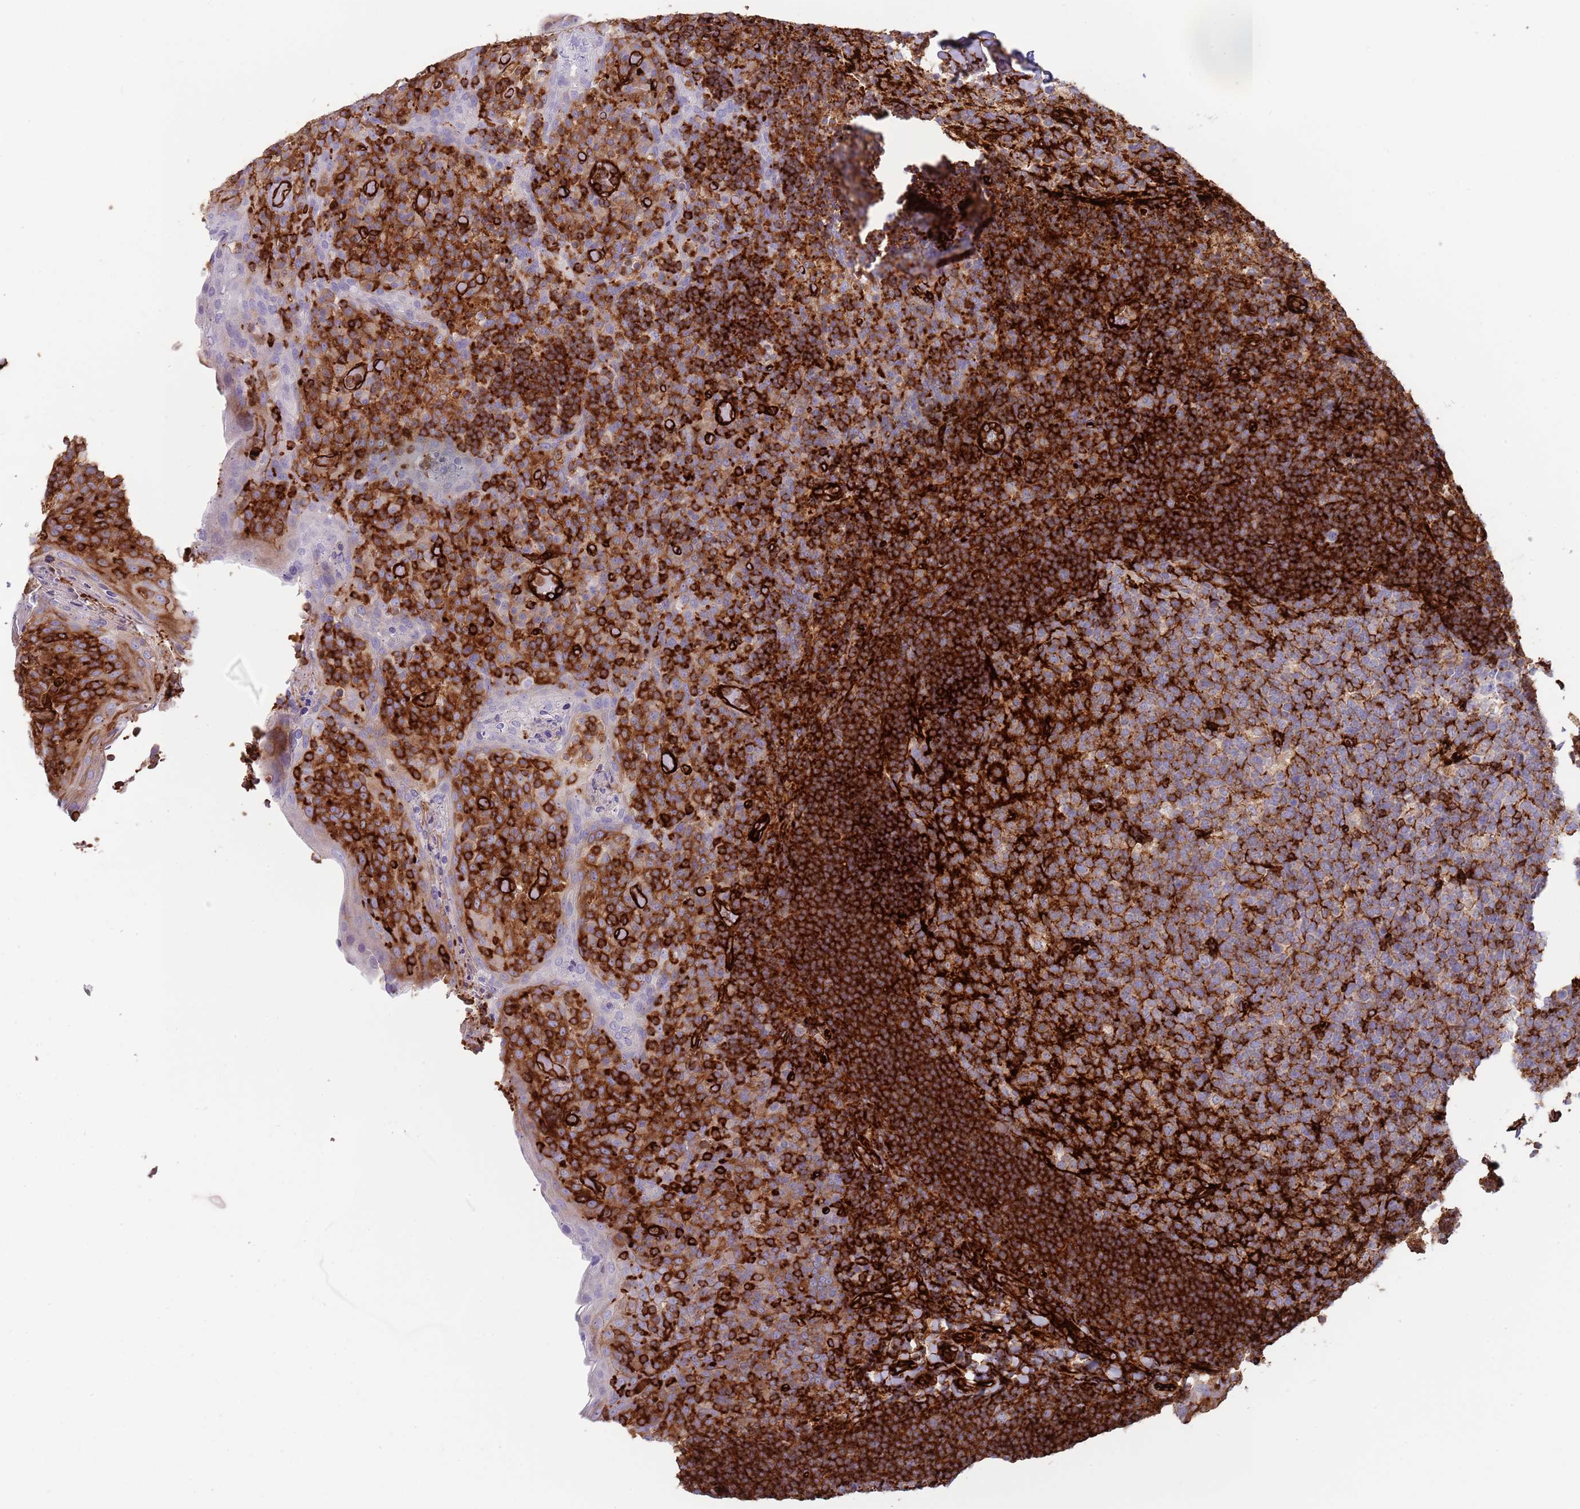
{"staining": {"intensity": "moderate", "quantity": "25%-75%", "location": "cytoplasmic/membranous"}, "tissue": "tonsil", "cell_type": "Germinal center cells", "image_type": "normal", "snomed": [{"axis": "morphology", "description": "Normal tissue, NOS"}, {"axis": "topography", "description": "Tonsil"}], "caption": "Brown immunohistochemical staining in benign human tonsil shows moderate cytoplasmic/membranous expression in approximately 25%-75% of germinal center cells.", "gene": "KBTBD6", "patient": {"sex": "female", "age": 10}}